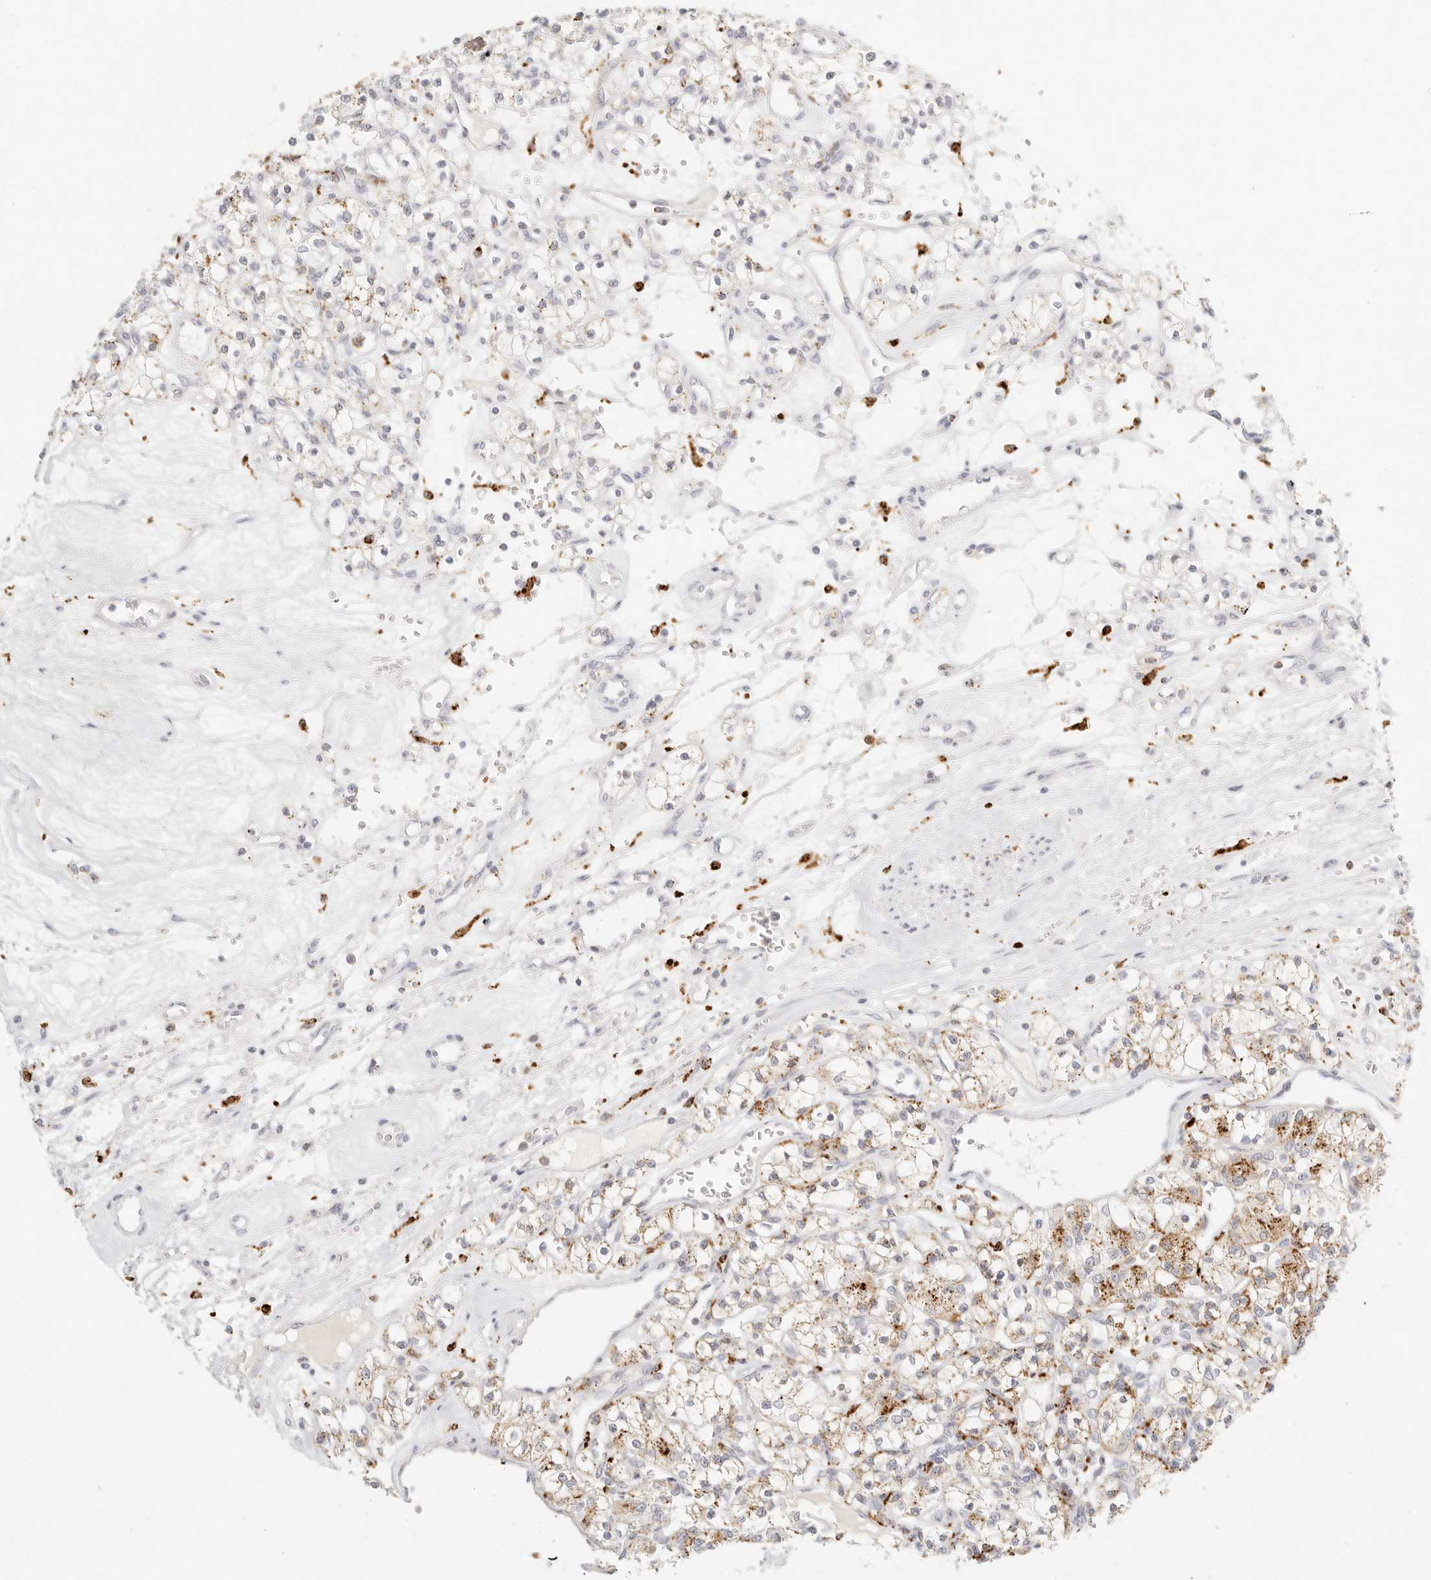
{"staining": {"intensity": "moderate", "quantity": "25%-75%", "location": "cytoplasmic/membranous"}, "tissue": "renal cancer", "cell_type": "Tumor cells", "image_type": "cancer", "snomed": [{"axis": "morphology", "description": "Adenocarcinoma, NOS"}, {"axis": "topography", "description": "Kidney"}], "caption": "A high-resolution photomicrograph shows IHC staining of renal adenocarcinoma, which demonstrates moderate cytoplasmic/membranous positivity in about 25%-75% of tumor cells.", "gene": "RNASET2", "patient": {"sex": "female", "age": 59}}